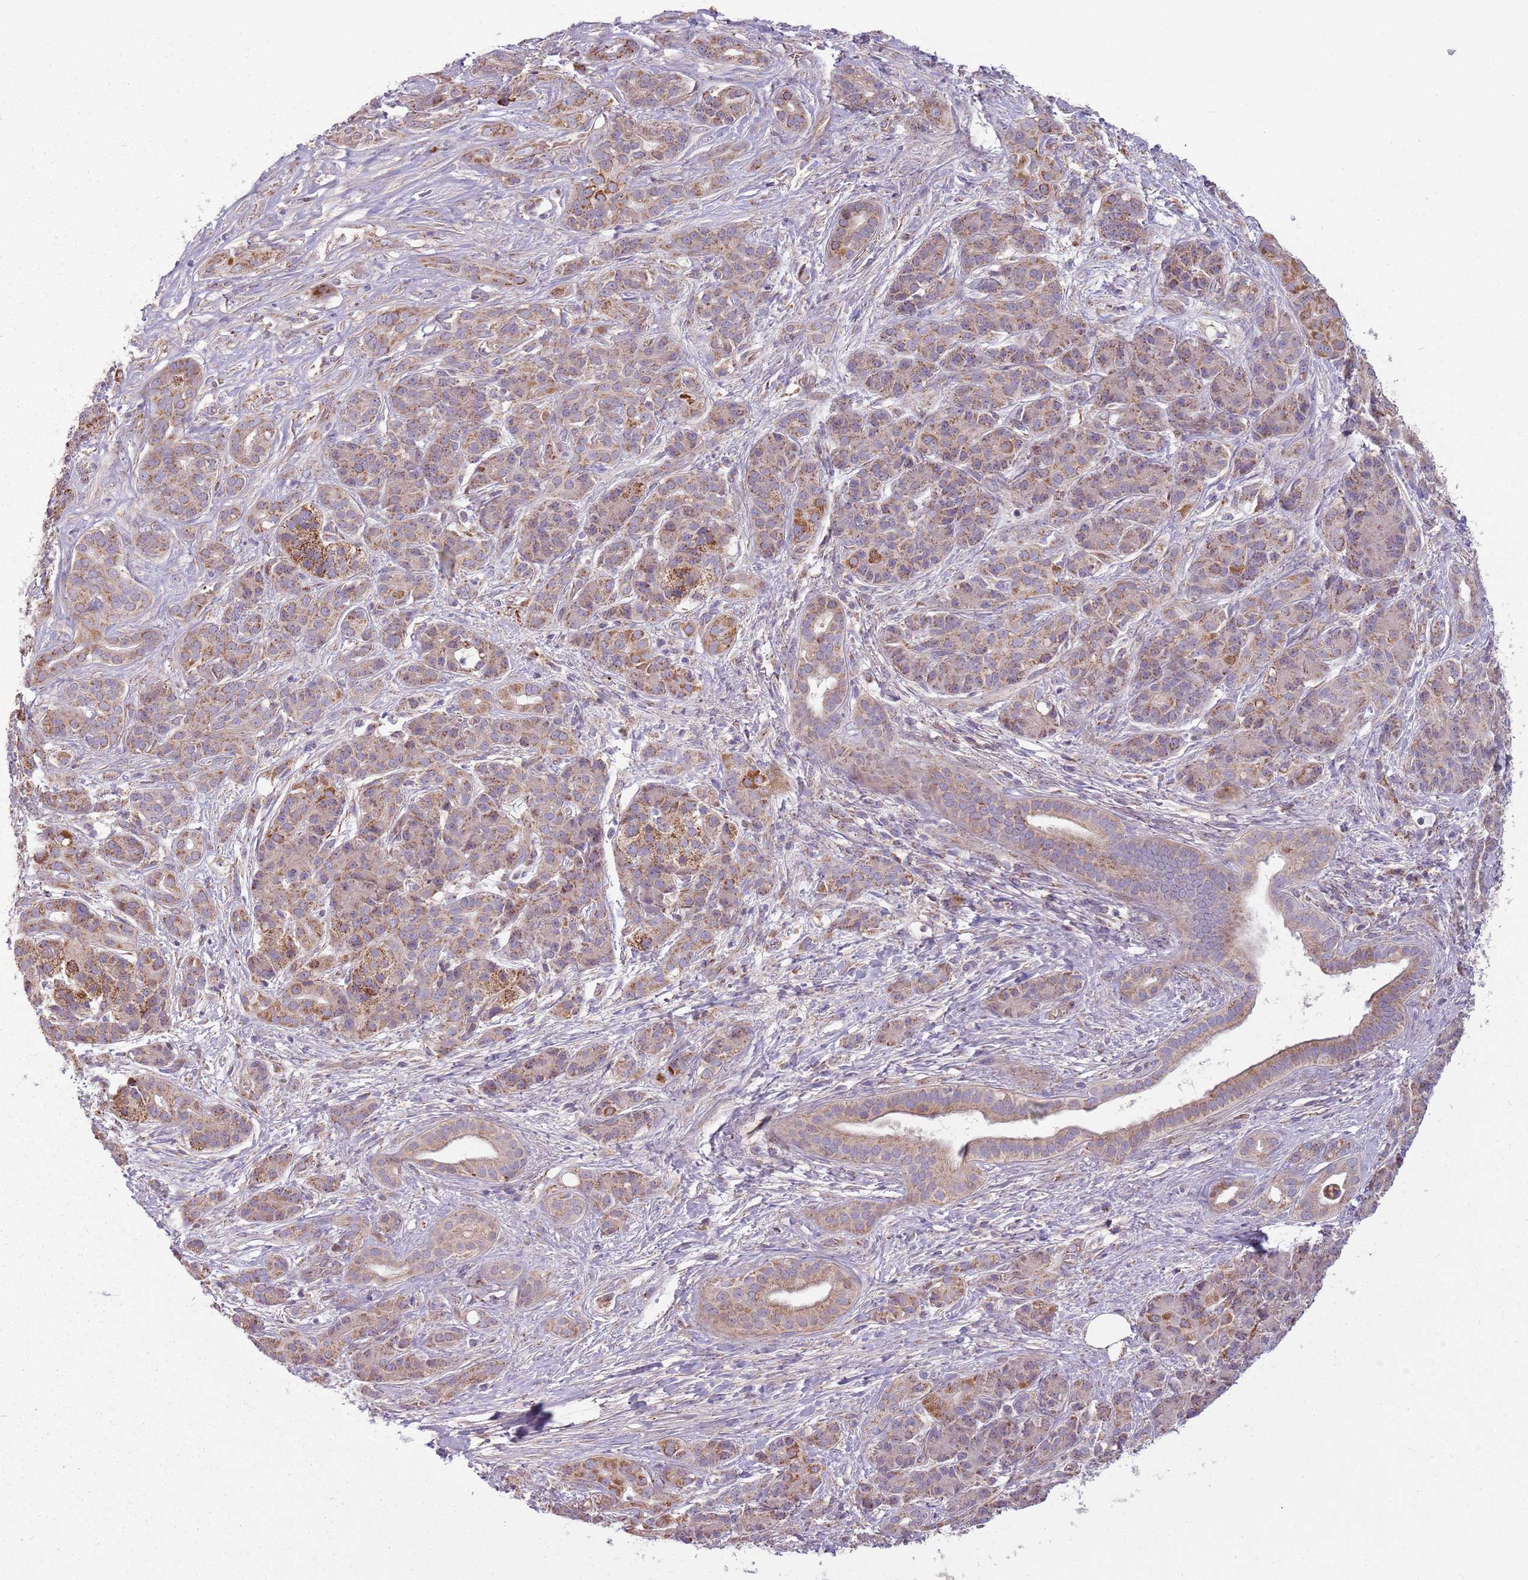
{"staining": {"intensity": "moderate", "quantity": ">75%", "location": "cytoplasmic/membranous"}, "tissue": "pancreatic cancer", "cell_type": "Tumor cells", "image_type": "cancer", "snomed": [{"axis": "morphology", "description": "Adenocarcinoma, NOS"}, {"axis": "topography", "description": "Pancreas"}], "caption": "Pancreatic cancer tissue reveals moderate cytoplasmic/membranous expression in approximately >75% of tumor cells, visualized by immunohistochemistry.", "gene": "ZNF530", "patient": {"sex": "male", "age": 57}}